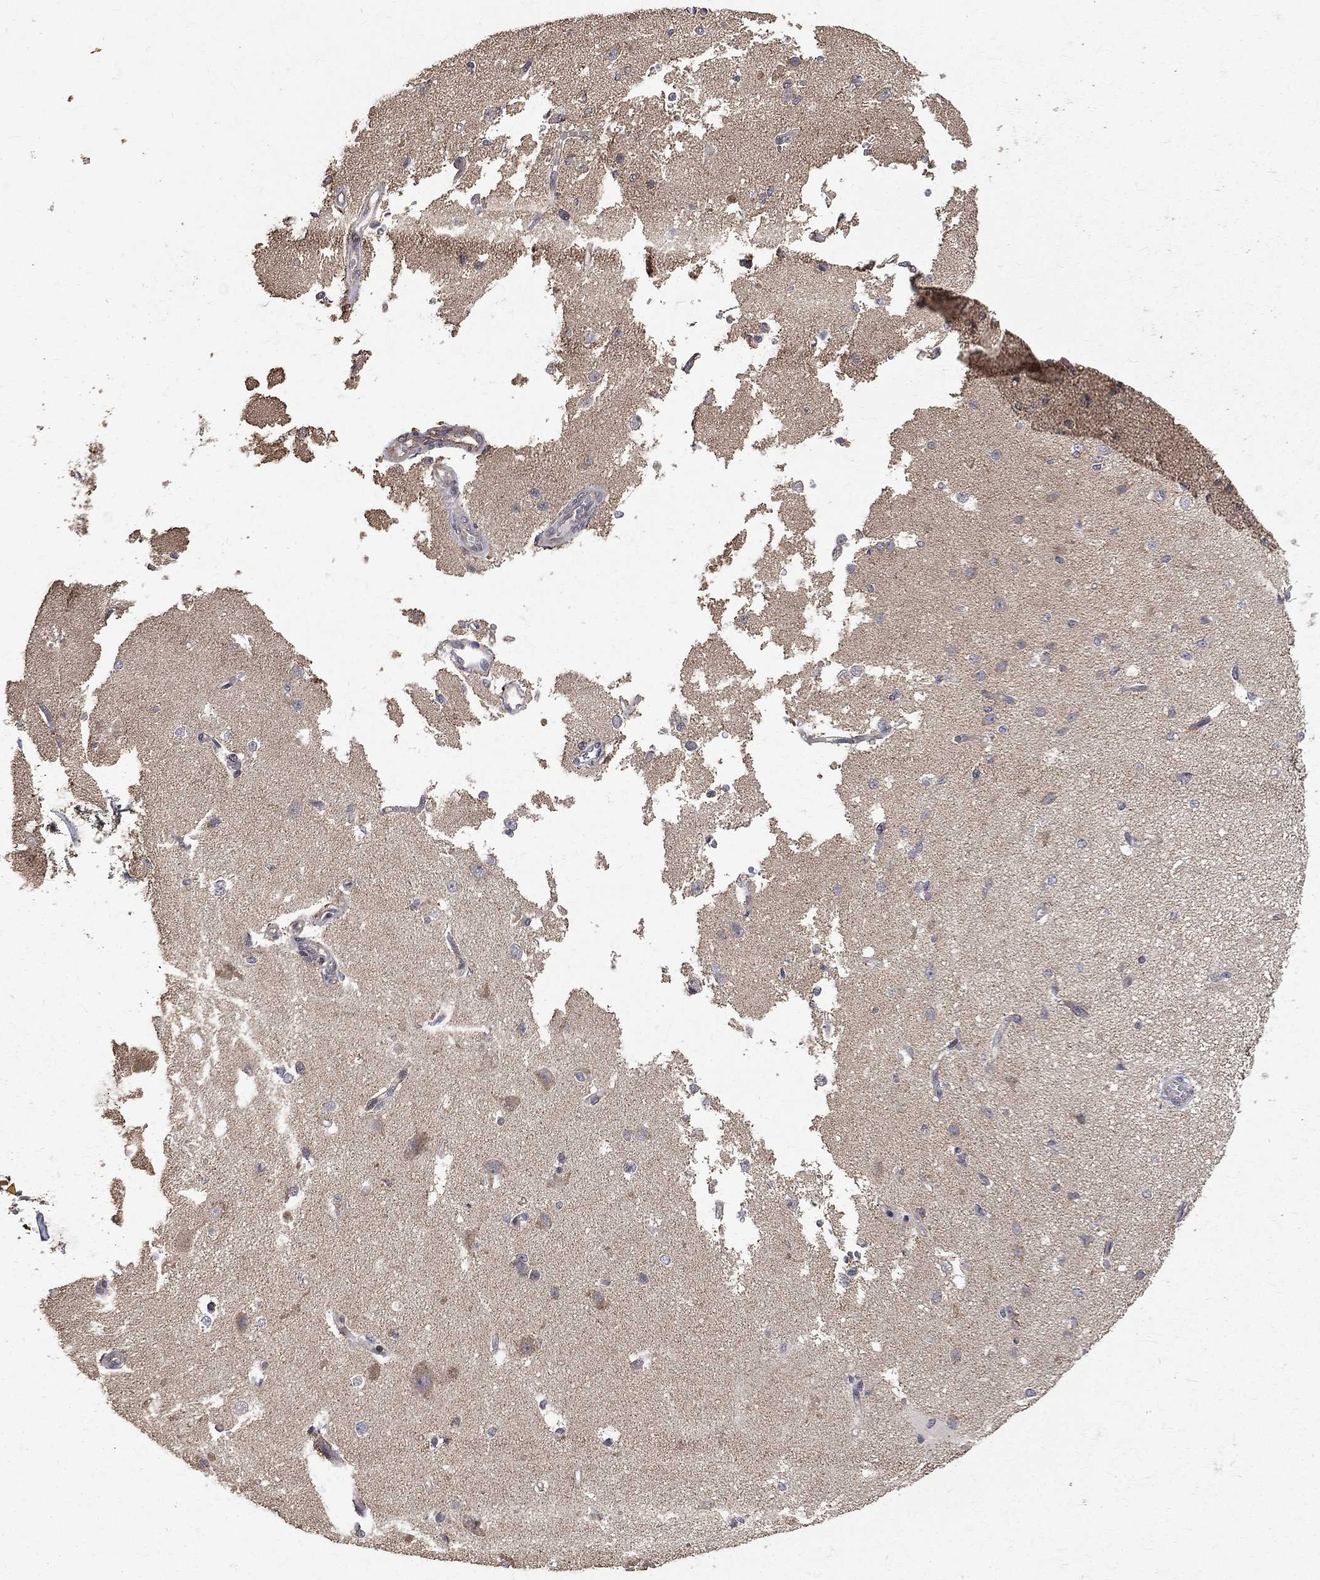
{"staining": {"intensity": "negative", "quantity": "none", "location": "none"}, "tissue": "cerebral cortex", "cell_type": "Endothelial cells", "image_type": "normal", "snomed": [{"axis": "morphology", "description": "Normal tissue, NOS"}, {"axis": "morphology", "description": "Inflammation, NOS"}, {"axis": "topography", "description": "Cerebral cortex"}], "caption": "This is an IHC micrograph of normal cerebral cortex. There is no expression in endothelial cells.", "gene": "RPGR", "patient": {"sex": "male", "age": 6}}